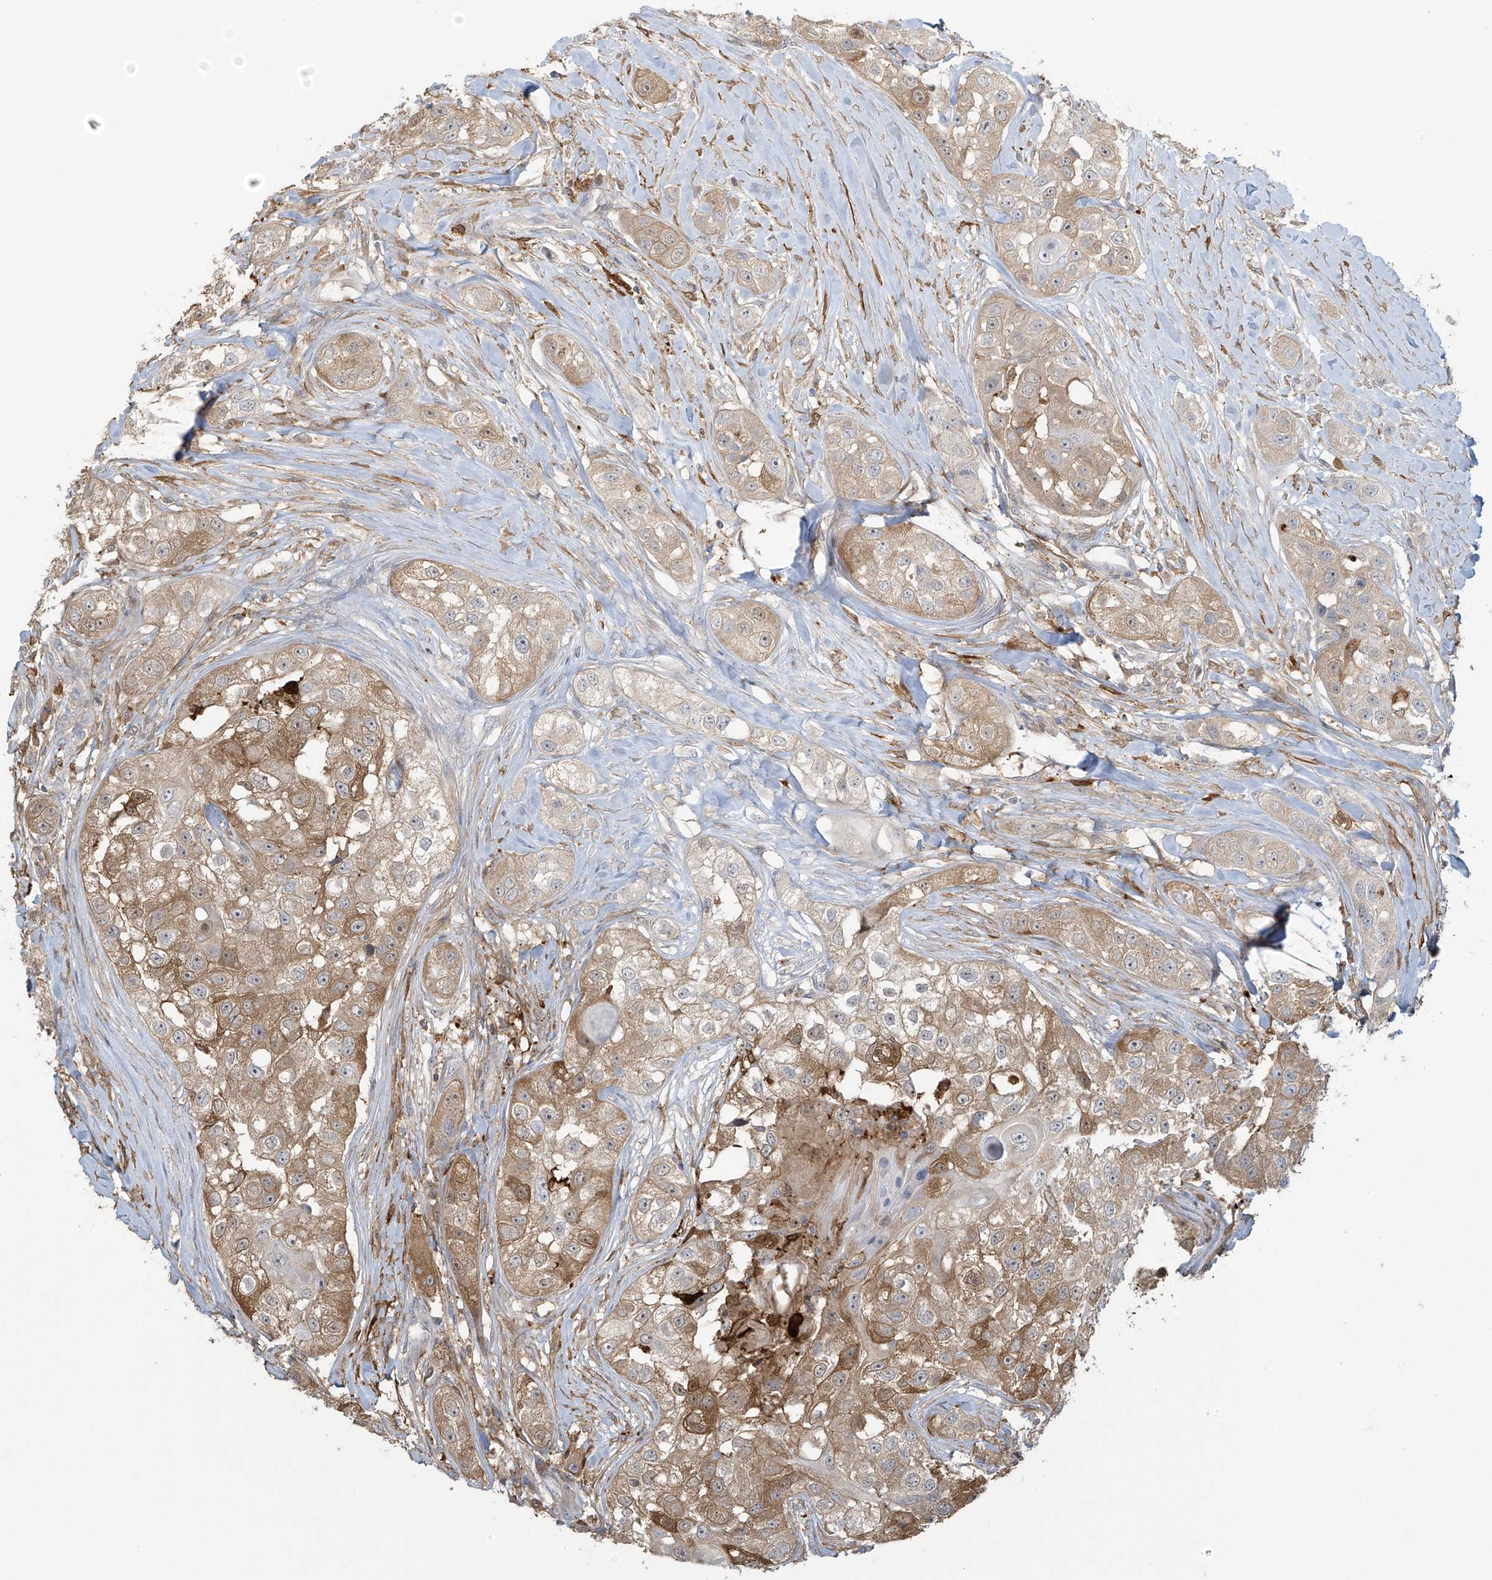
{"staining": {"intensity": "moderate", "quantity": ">75%", "location": "cytoplasmic/membranous"}, "tissue": "head and neck cancer", "cell_type": "Tumor cells", "image_type": "cancer", "snomed": [{"axis": "morphology", "description": "Normal tissue, NOS"}, {"axis": "morphology", "description": "Squamous cell carcinoma, NOS"}, {"axis": "topography", "description": "Skeletal muscle"}, {"axis": "topography", "description": "Head-Neck"}], "caption": "Head and neck squamous cell carcinoma stained for a protein (brown) shows moderate cytoplasmic/membranous positive staining in approximately >75% of tumor cells.", "gene": "TAGAP", "patient": {"sex": "male", "age": 51}}